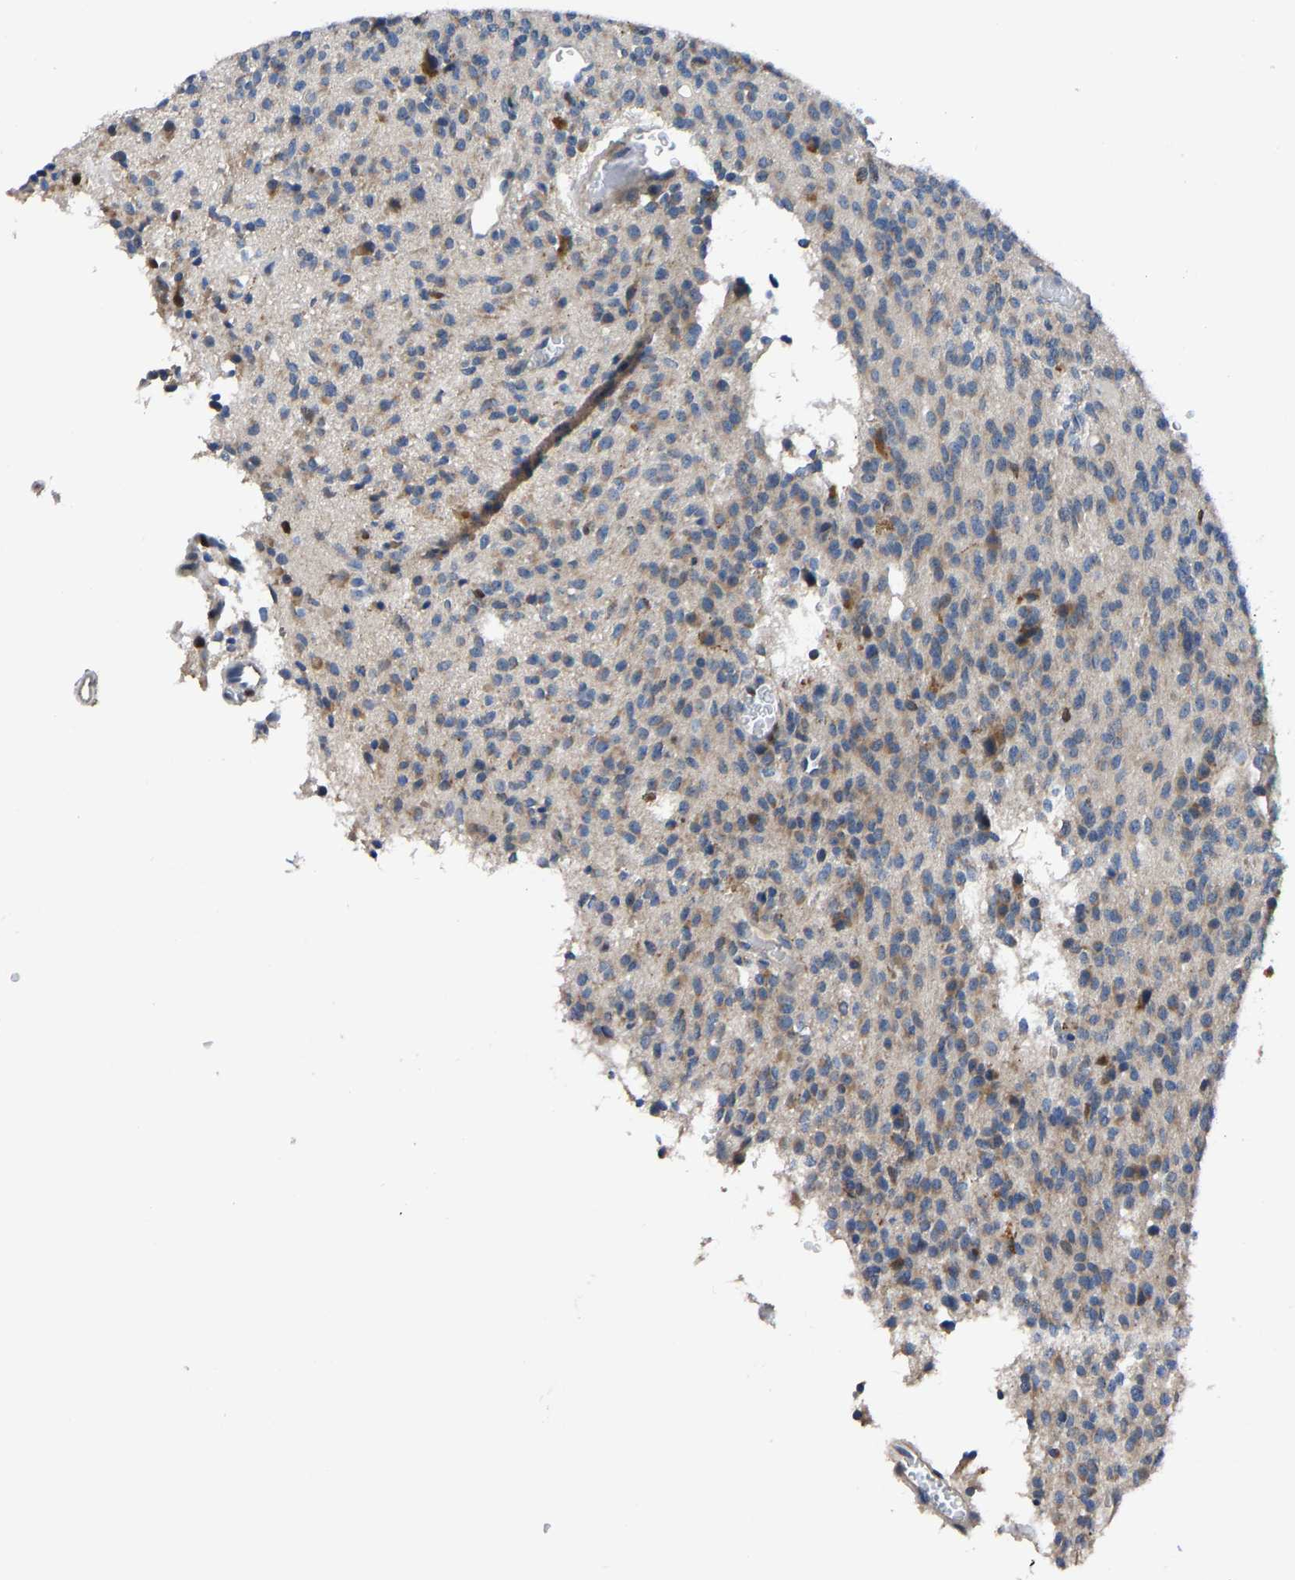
{"staining": {"intensity": "moderate", "quantity": "<25%", "location": "cytoplasmic/membranous"}, "tissue": "glioma", "cell_type": "Tumor cells", "image_type": "cancer", "snomed": [{"axis": "morphology", "description": "Glioma, malignant, High grade"}, {"axis": "topography", "description": "Brain"}], "caption": "A photomicrograph of high-grade glioma (malignant) stained for a protein exhibits moderate cytoplasmic/membranous brown staining in tumor cells. (DAB = brown stain, brightfield microscopy at high magnification).", "gene": "EGR1", "patient": {"sex": "male", "age": 34}}